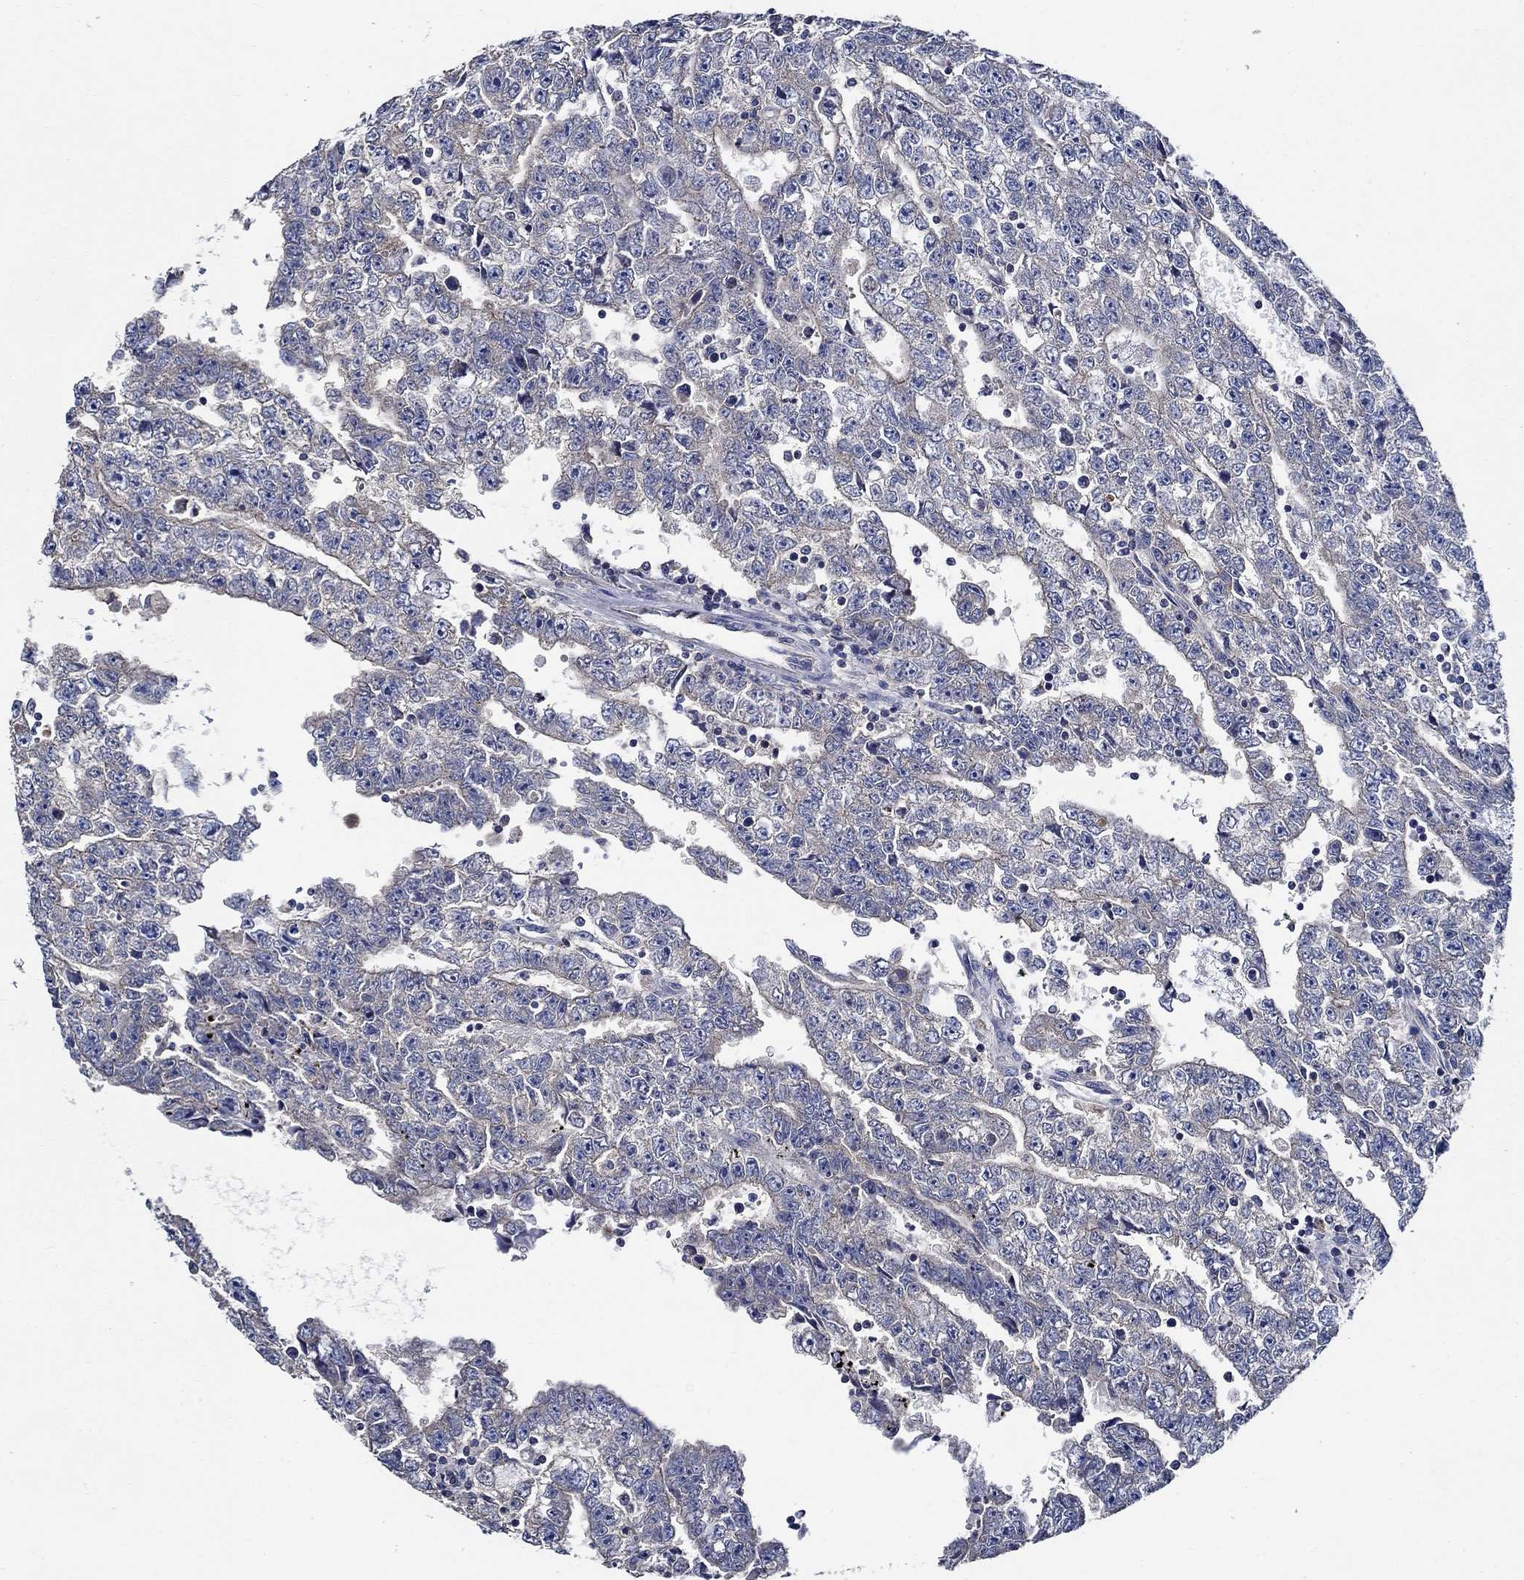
{"staining": {"intensity": "moderate", "quantity": "<25%", "location": "cytoplasmic/membranous"}, "tissue": "testis cancer", "cell_type": "Tumor cells", "image_type": "cancer", "snomed": [{"axis": "morphology", "description": "Carcinoma, Embryonal, NOS"}, {"axis": "topography", "description": "Testis"}], "caption": "The image displays staining of testis embryonal carcinoma, revealing moderate cytoplasmic/membranous protein expression (brown color) within tumor cells.", "gene": "WDR53", "patient": {"sex": "male", "age": 25}}